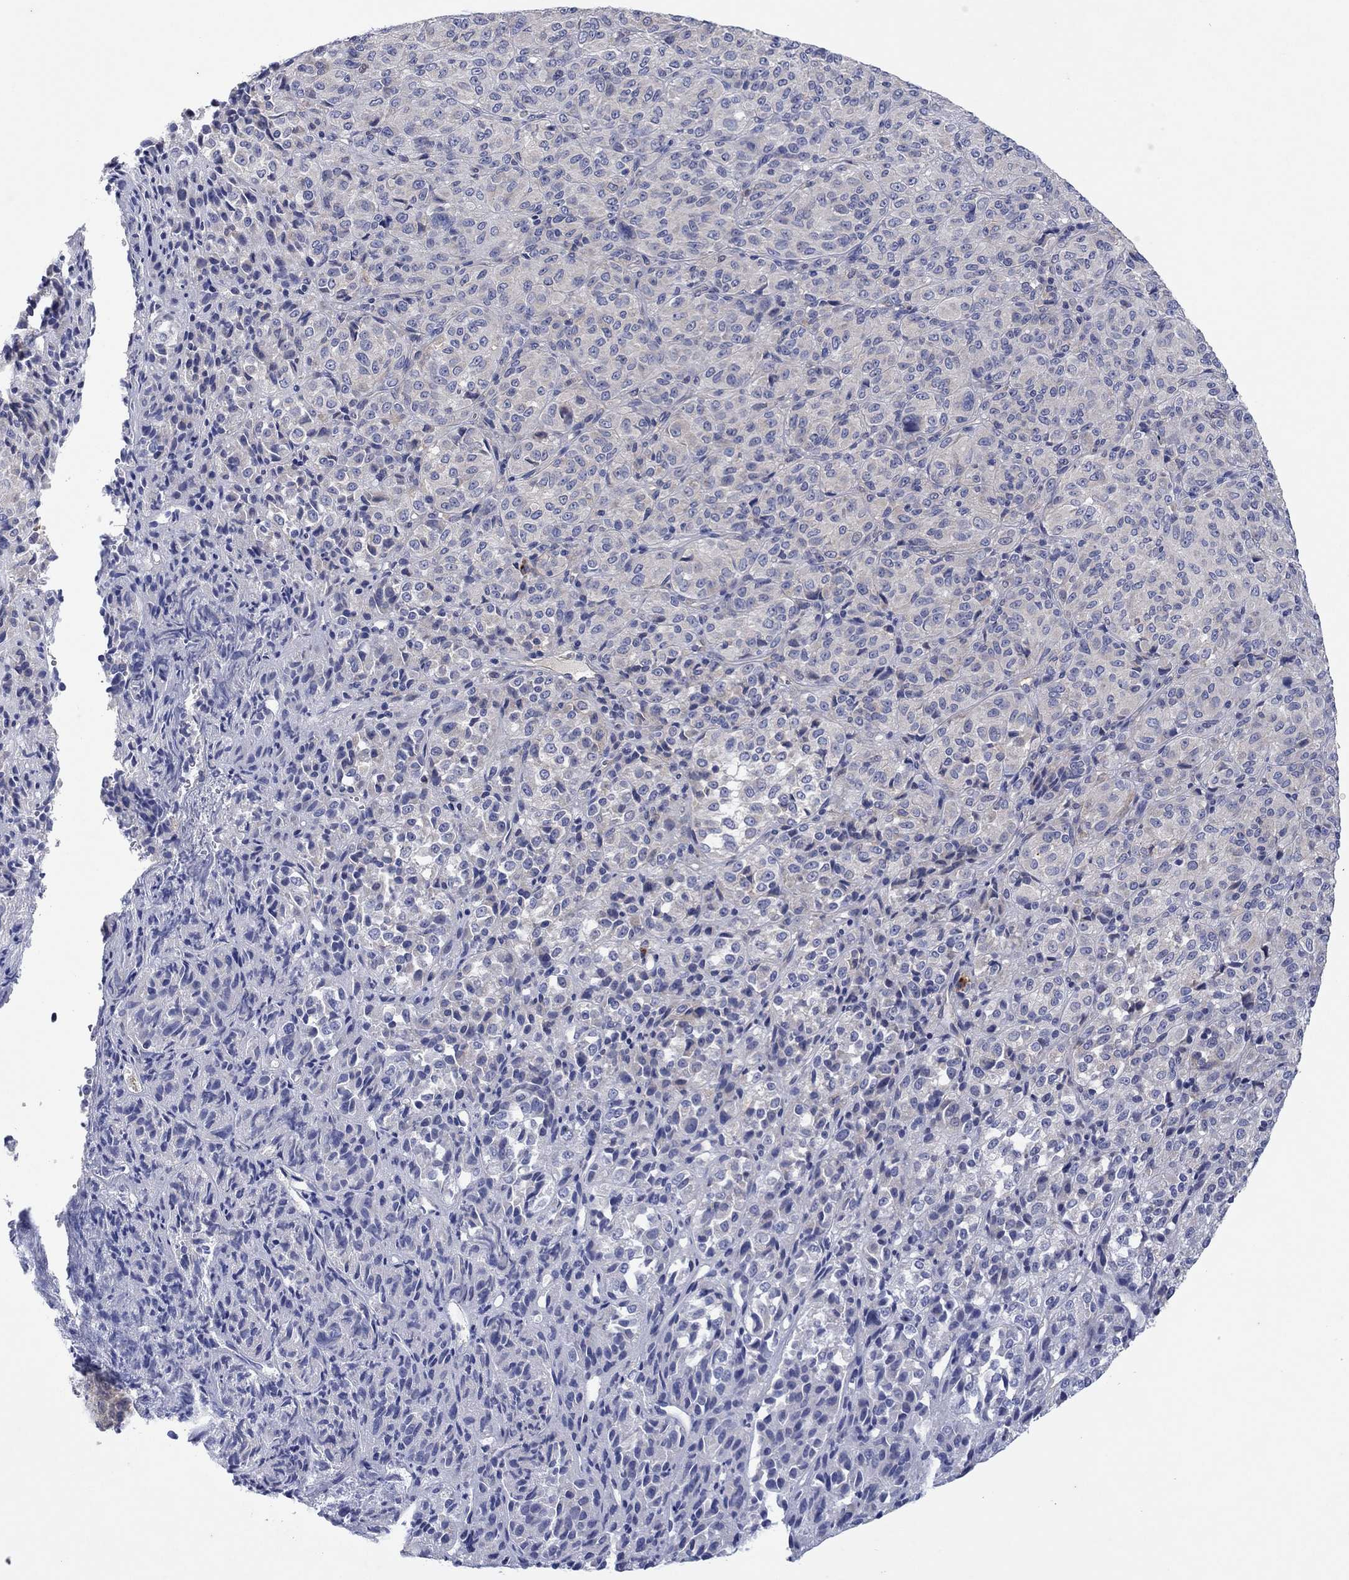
{"staining": {"intensity": "negative", "quantity": "none", "location": "none"}, "tissue": "melanoma", "cell_type": "Tumor cells", "image_type": "cancer", "snomed": [{"axis": "morphology", "description": "Malignant melanoma, Metastatic site"}, {"axis": "topography", "description": "Brain"}], "caption": "IHC histopathology image of human melanoma stained for a protein (brown), which demonstrates no expression in tumor cells.", "gene": "PLCL2", "patient": {"sex": "female", "age": 56}}